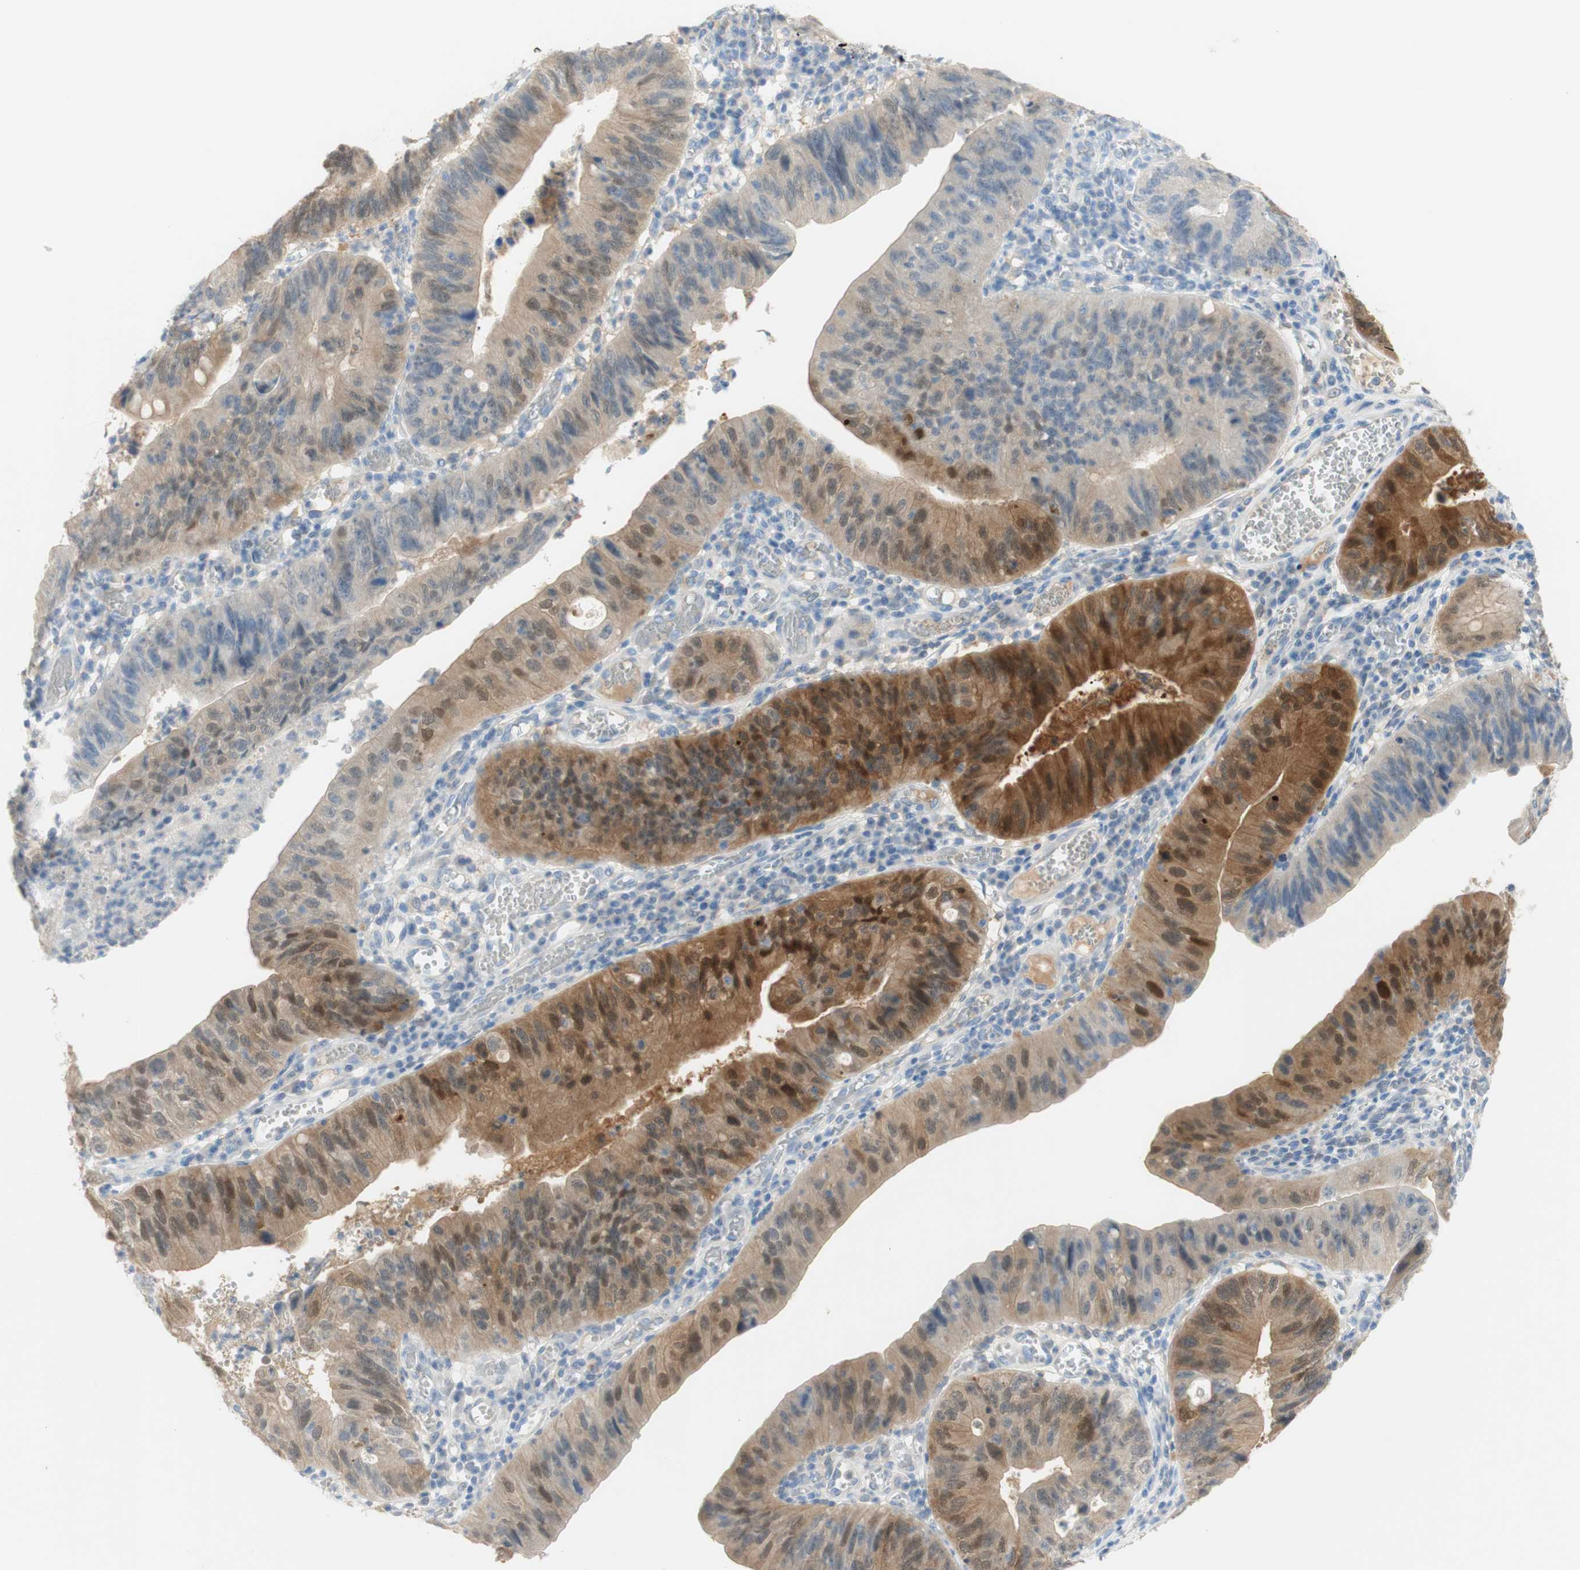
{"staining": {"intensity": "strong", "quantity": "<25%", "location": "cytoplasmic/membranous,nuclear"}, "tissue": "stomach cancer", "cell_type": "Tumor cells", "image_type": "cancer", "snomed": [{"axis": "morphology", "description": "Adenocarcinoma, NOS"}, {"axis": "topography", "description": "Stomach"}], "caption": "Protein expression analysis of human stomach adenocarcinoma reveals strong cytoplasmic/membranous and nuclear staining in approximately <25% of tumor cells.", "gene": "SELENBP1", "patient": {"sex": "male", "age": 59}}